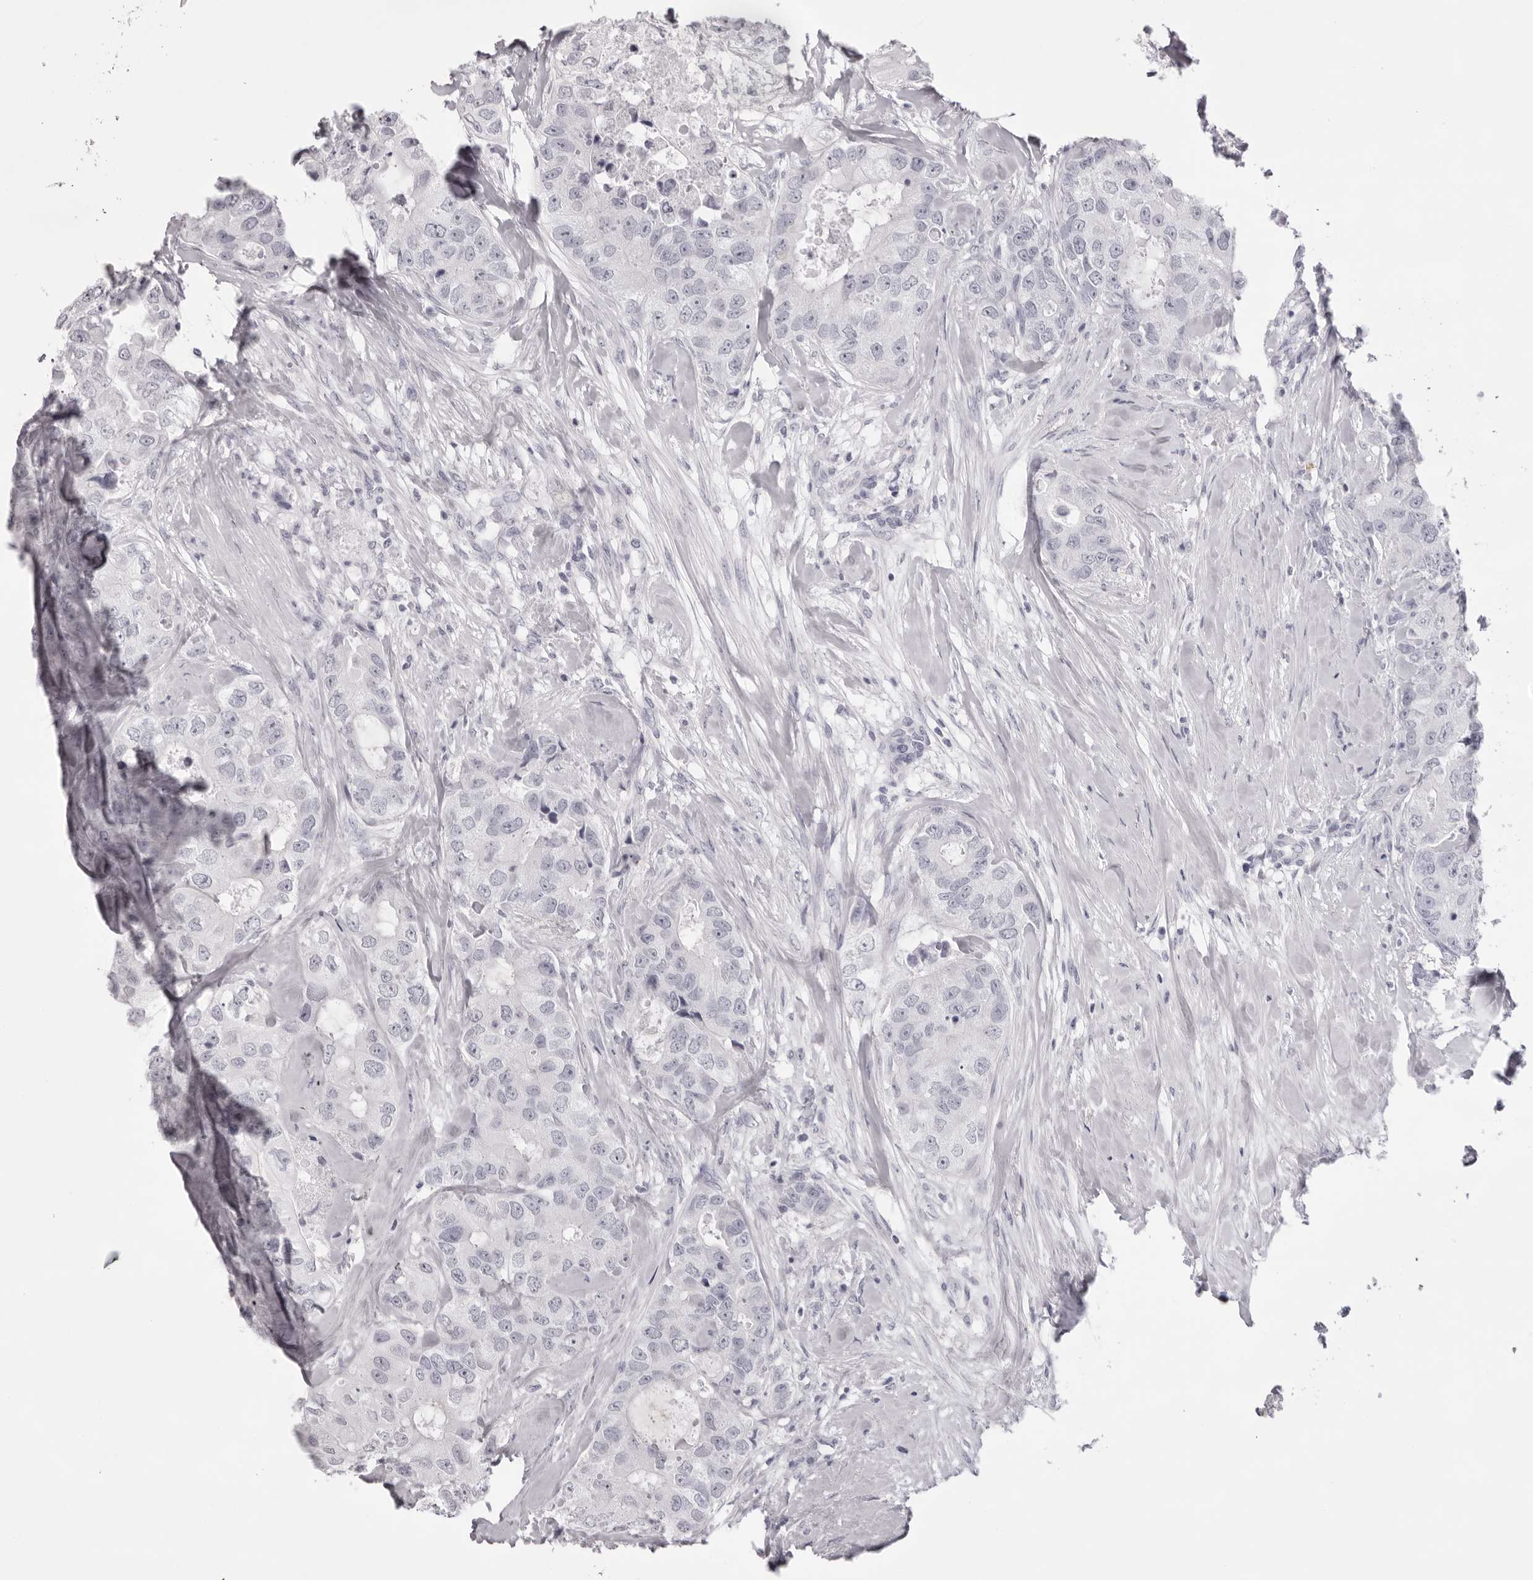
{"staining": {"intensity": "negative", "quantity": "none", "location": "none"}, "tissue": "breast cancer", "cell_type": "Tumor cells", "image_type": "cancer", "snomed": [{"axis": "morphology", "description": "Duct carcinoma"}, {"axis": "topography", "description": "Breast"}], "caption": "Immunohistochemical staining of intraductal carcinoma (breast) demonstrates no significant positivity in tumor cells. Nuclei are stained in blue.", "gene": "SPTA1", "patient": {"sex": "female", "age": 62}}